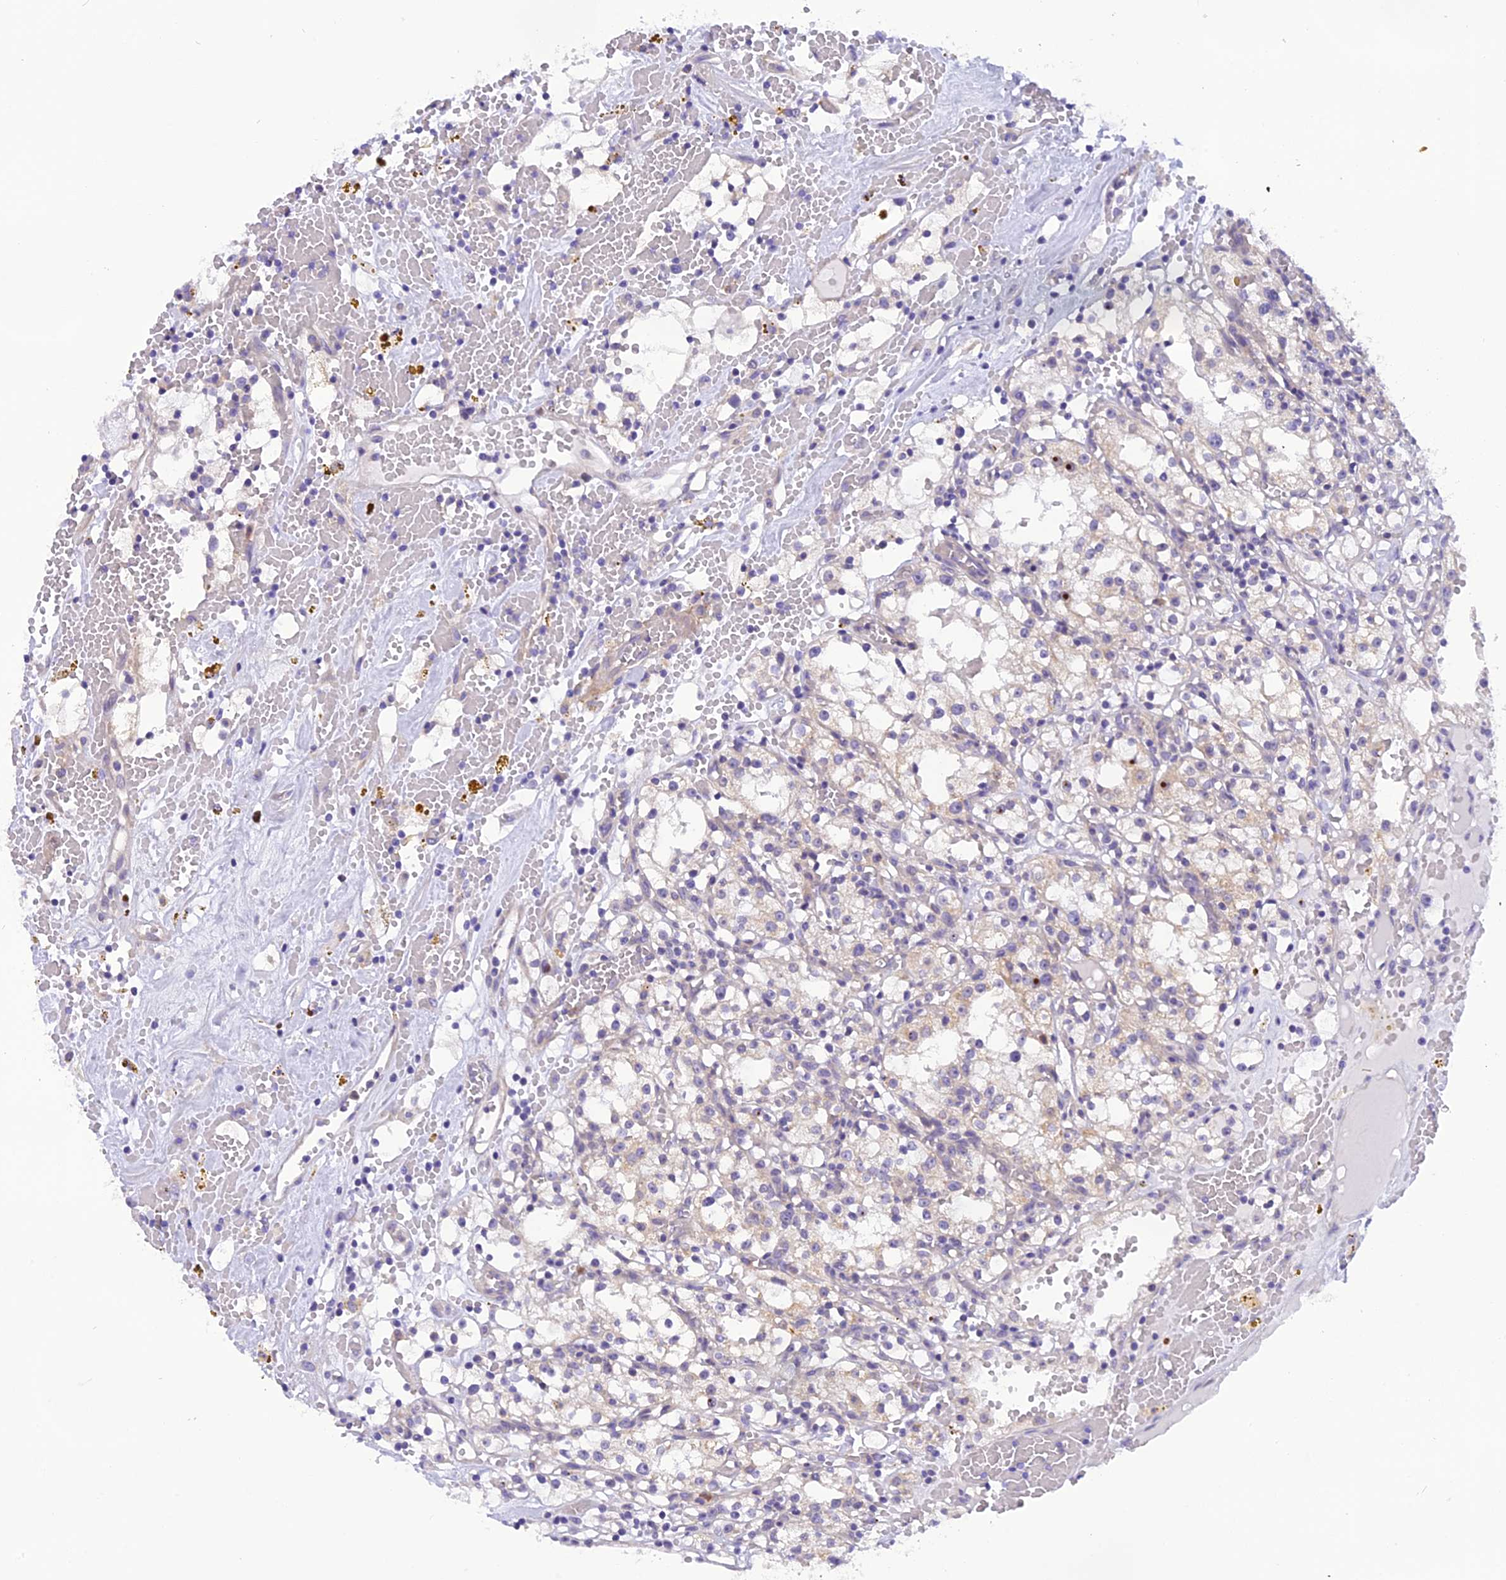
{"staining": {"intensity": "negative", "quantity": "none", "location": "none"}, "tissue": "renal cancer", "cell_type": "Tumor cells", "image_type": "cancer", "snomed": [{"axis": "morphology", "description": "Adenocarcinoma, NOS"}, {"axis": "topography", "description": "Kidney"}], "caption": "Image shows no protein expression in tumor cells of renal cancer (adenocarcinoma) tissue.", "gene": "TRIM3", "patient": {"sex": "male", "age": 56}}